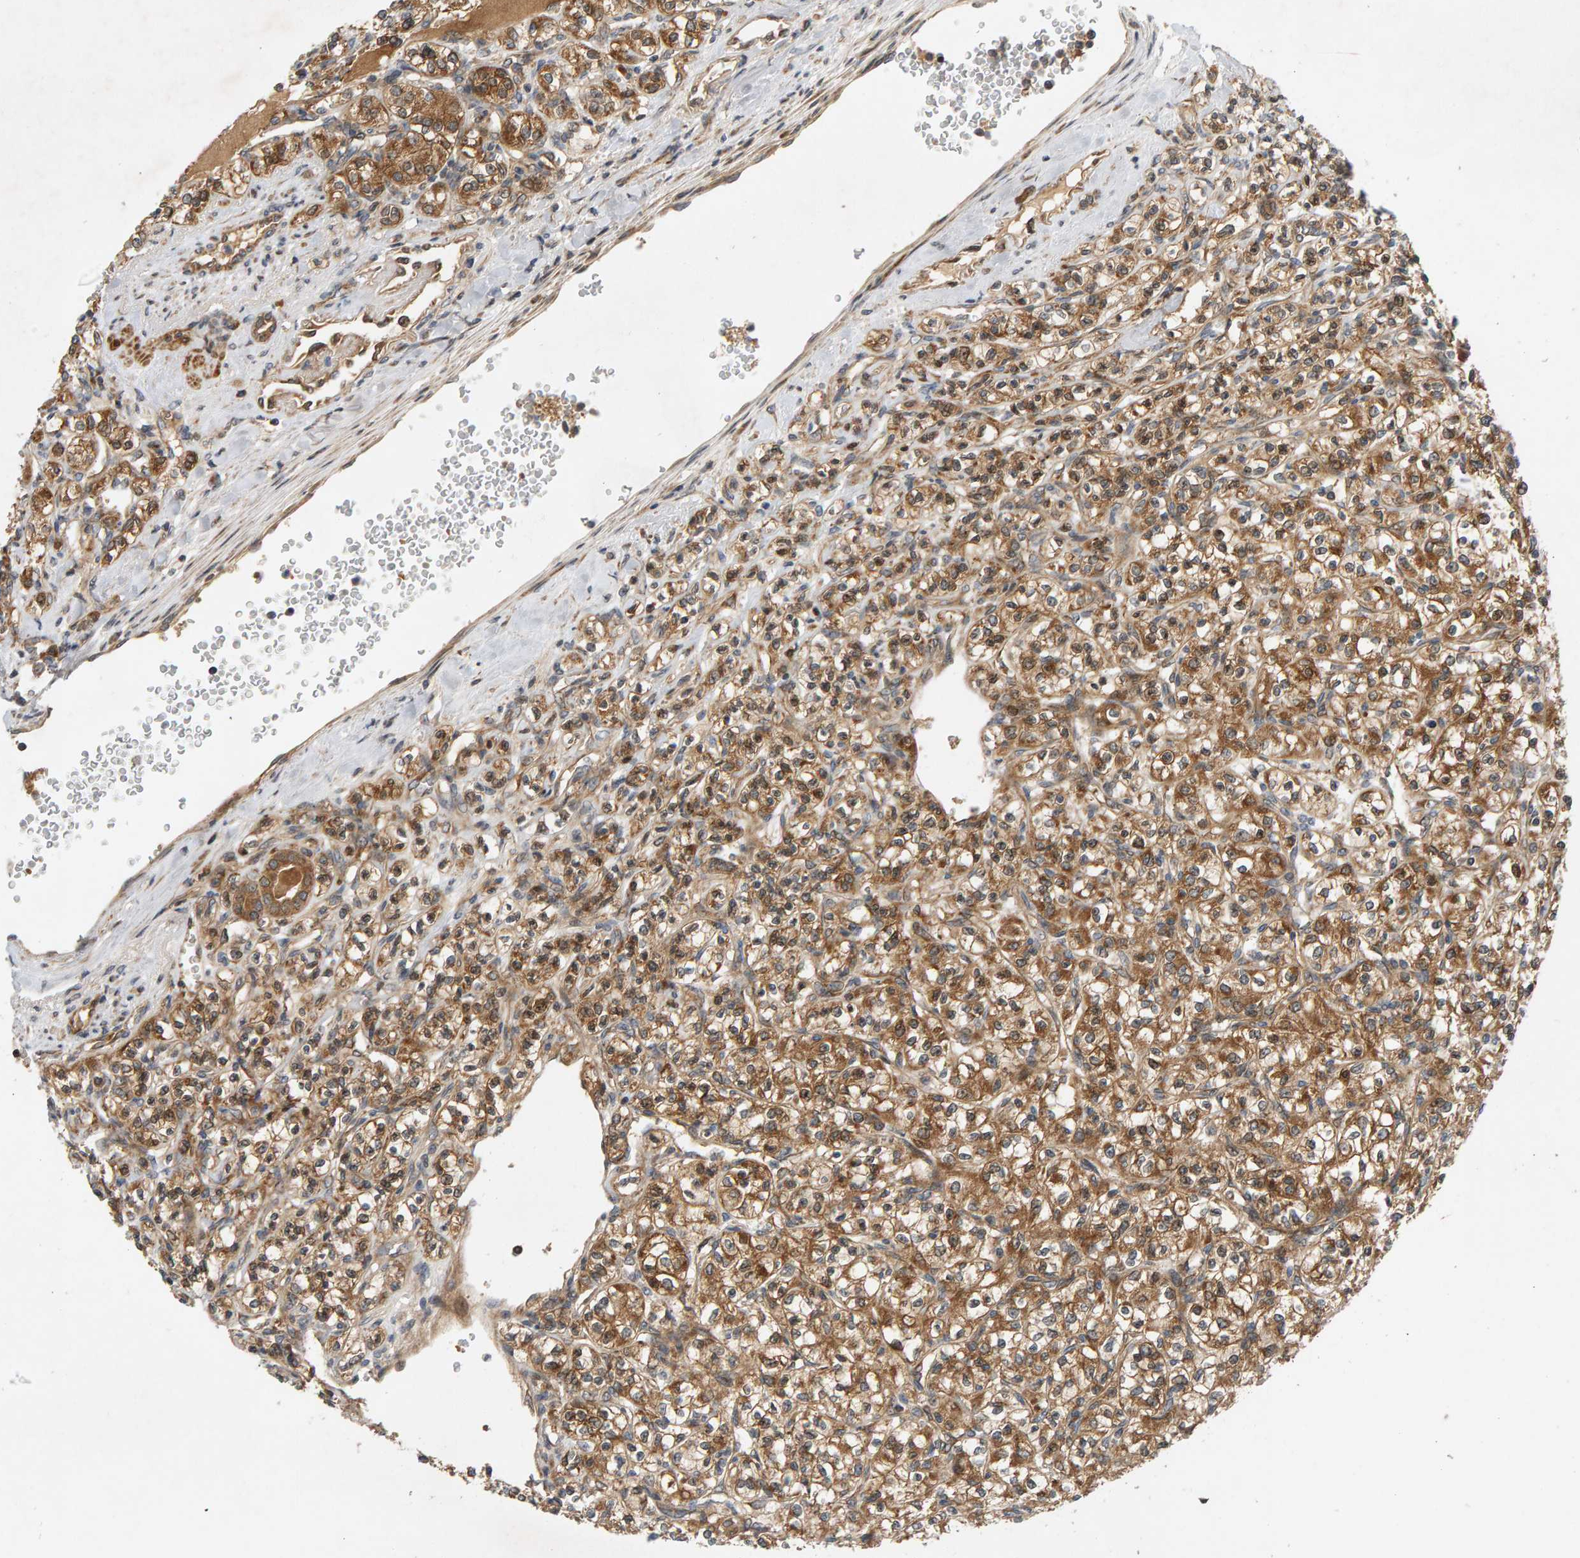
{"staining": {"intensity": "moderate", "quantity": ">75%", "location": "cytoplasmic/membranous"}, "tissue": "renal cancer", "cell_type": "Tumor cells", "image_type": "cancer", "snomed": [{"axis": "morphology", "description": "Adenocarcinoma, NOS"}, {"axis": "topography", "description": "Kidney"}], "caption": "This image reveals immunohistochemistry (IHC) staining of human renal cancer, with medium moderate cytoplasmic/membranous positivity in approximately >75% of tumor cells.", "gene": "BAHCC1", "patient": {"sex": "male", "age": 77}}